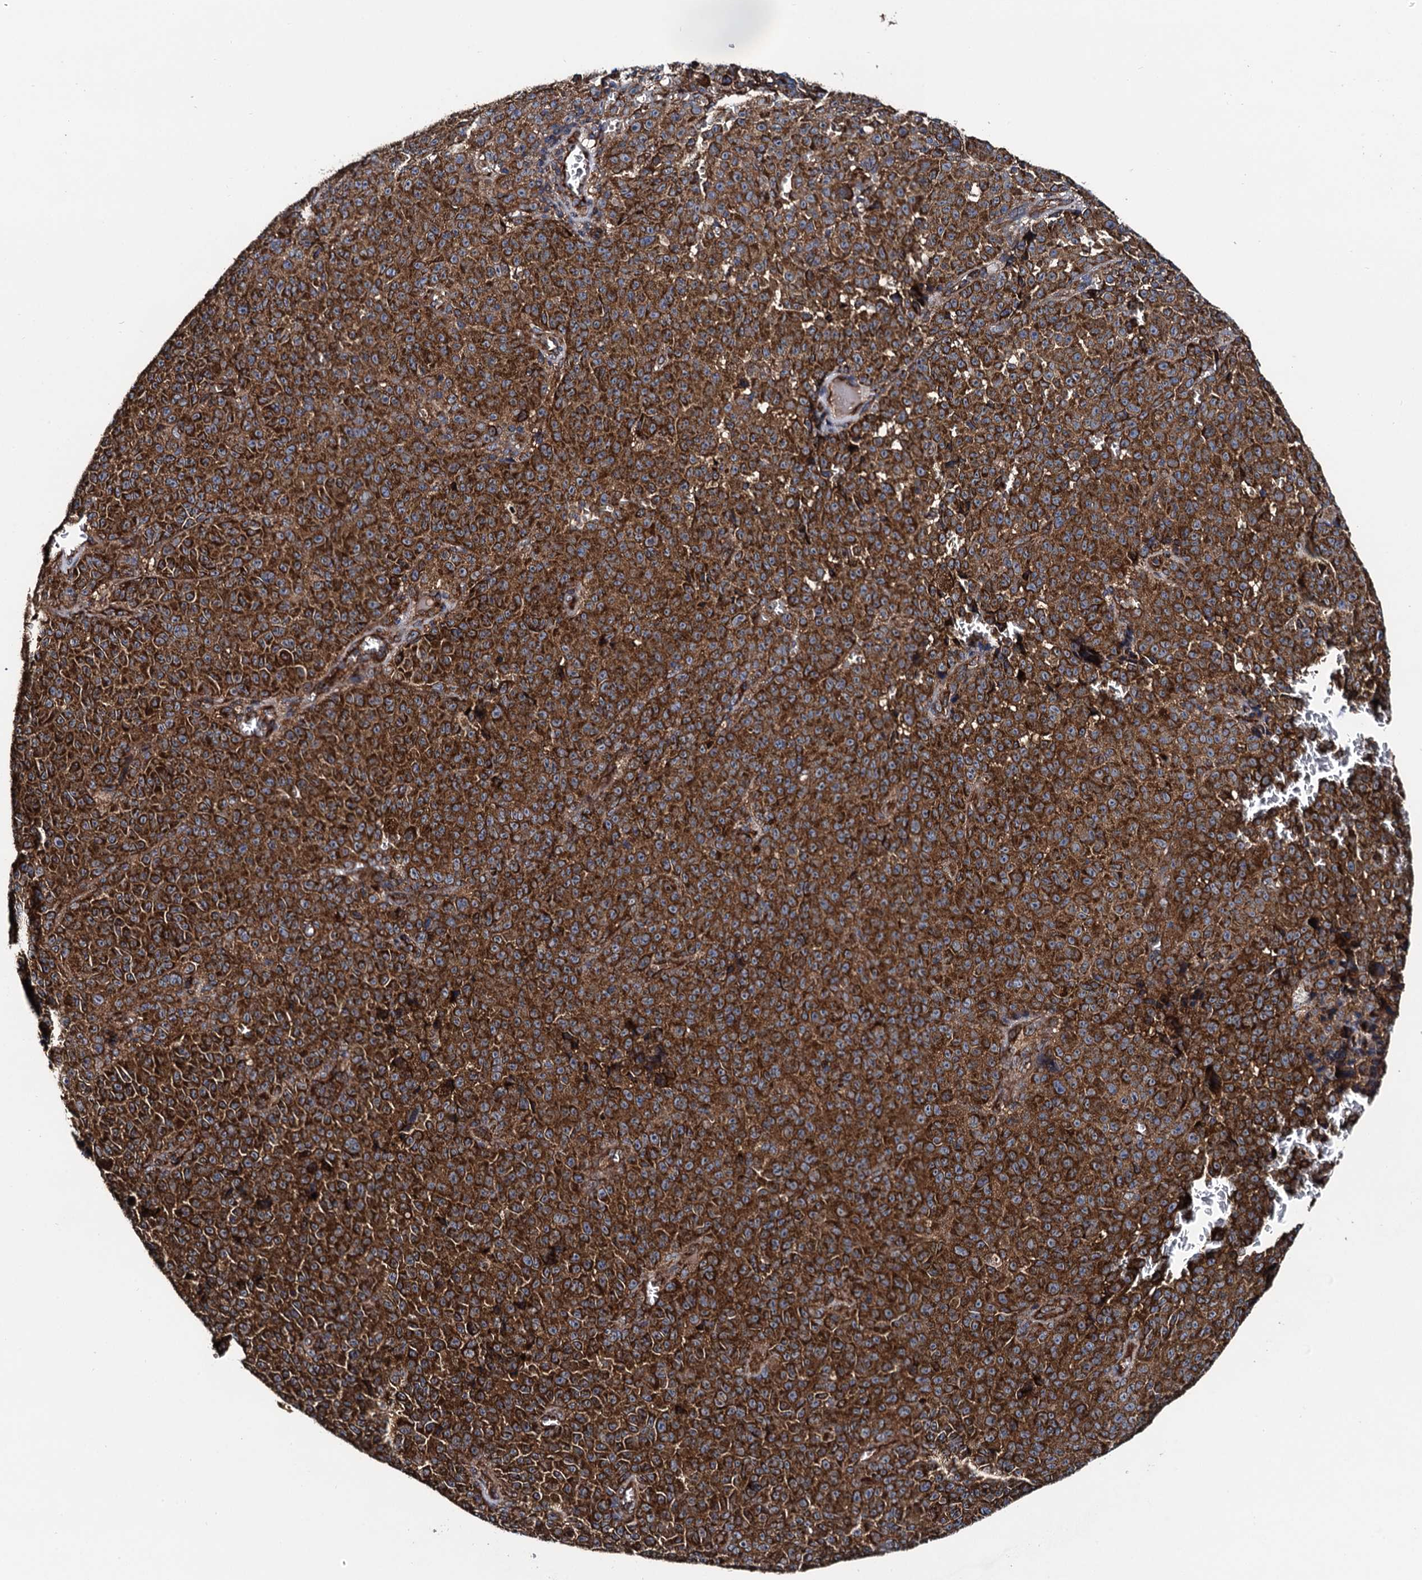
{"staining": {"intensity": "strong", "quantity": ">75%", "location": "cytoplasmic/membranous"}, "tissue": "melanoma", "cell_type": "Tumor cells", "image_type": "cancer", "snomed": [{"axis": "morphology", "description": "Malignant melanoma, NOS"}, {"axis": "topography", "description": "Skin"}], "caption": "Immunohistochemistry (IHC) micrograph of neoplastic tissue: human malignant melanoma stained using immunohistochemistry (IHC) shows high levels of strong protein expression localized specifically in the cytoplasmic/membranous of tumor cells, appearing as a cytoplasmic/membranous brown color.", "gene": "NEK1", "patient": {"sex": "female", "age": 82}}